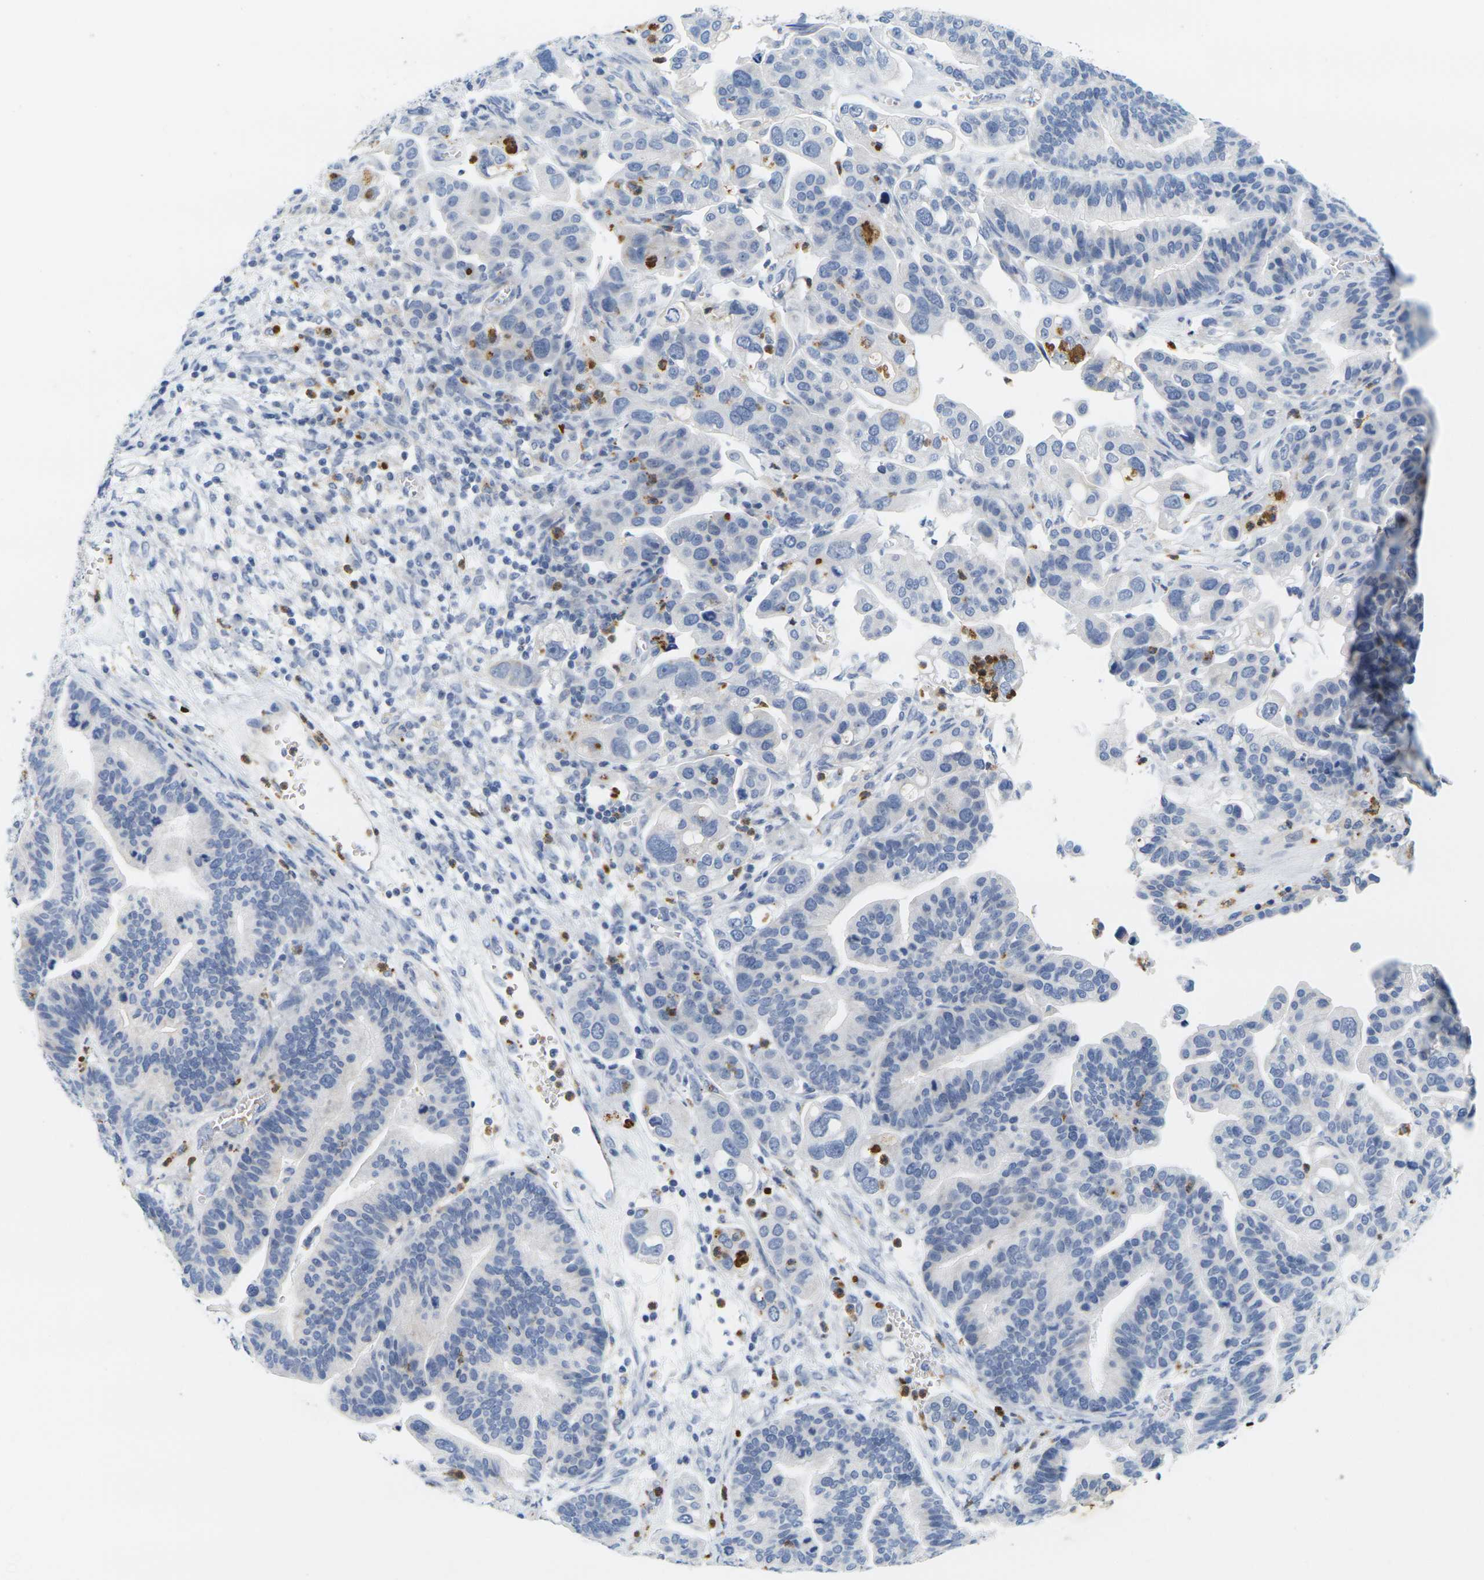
{"staining": {"intensity": "negative", "quantity": "none", "location": "none"}, "tissue": "ovarian cancer", "cell_type": "Tumor cells", "image_type": "cancer", "snomed": [{"axis": "morphology", "description": "Cystadenocarcinoma, serous, NOS"}, {"axis": "topography", "description": "Ovary"}], "caption": "Tumor cells show no significant staining in ovarian cancer.", "gene": "KLK5", "patient": {"sex": "female", "age": 56}}